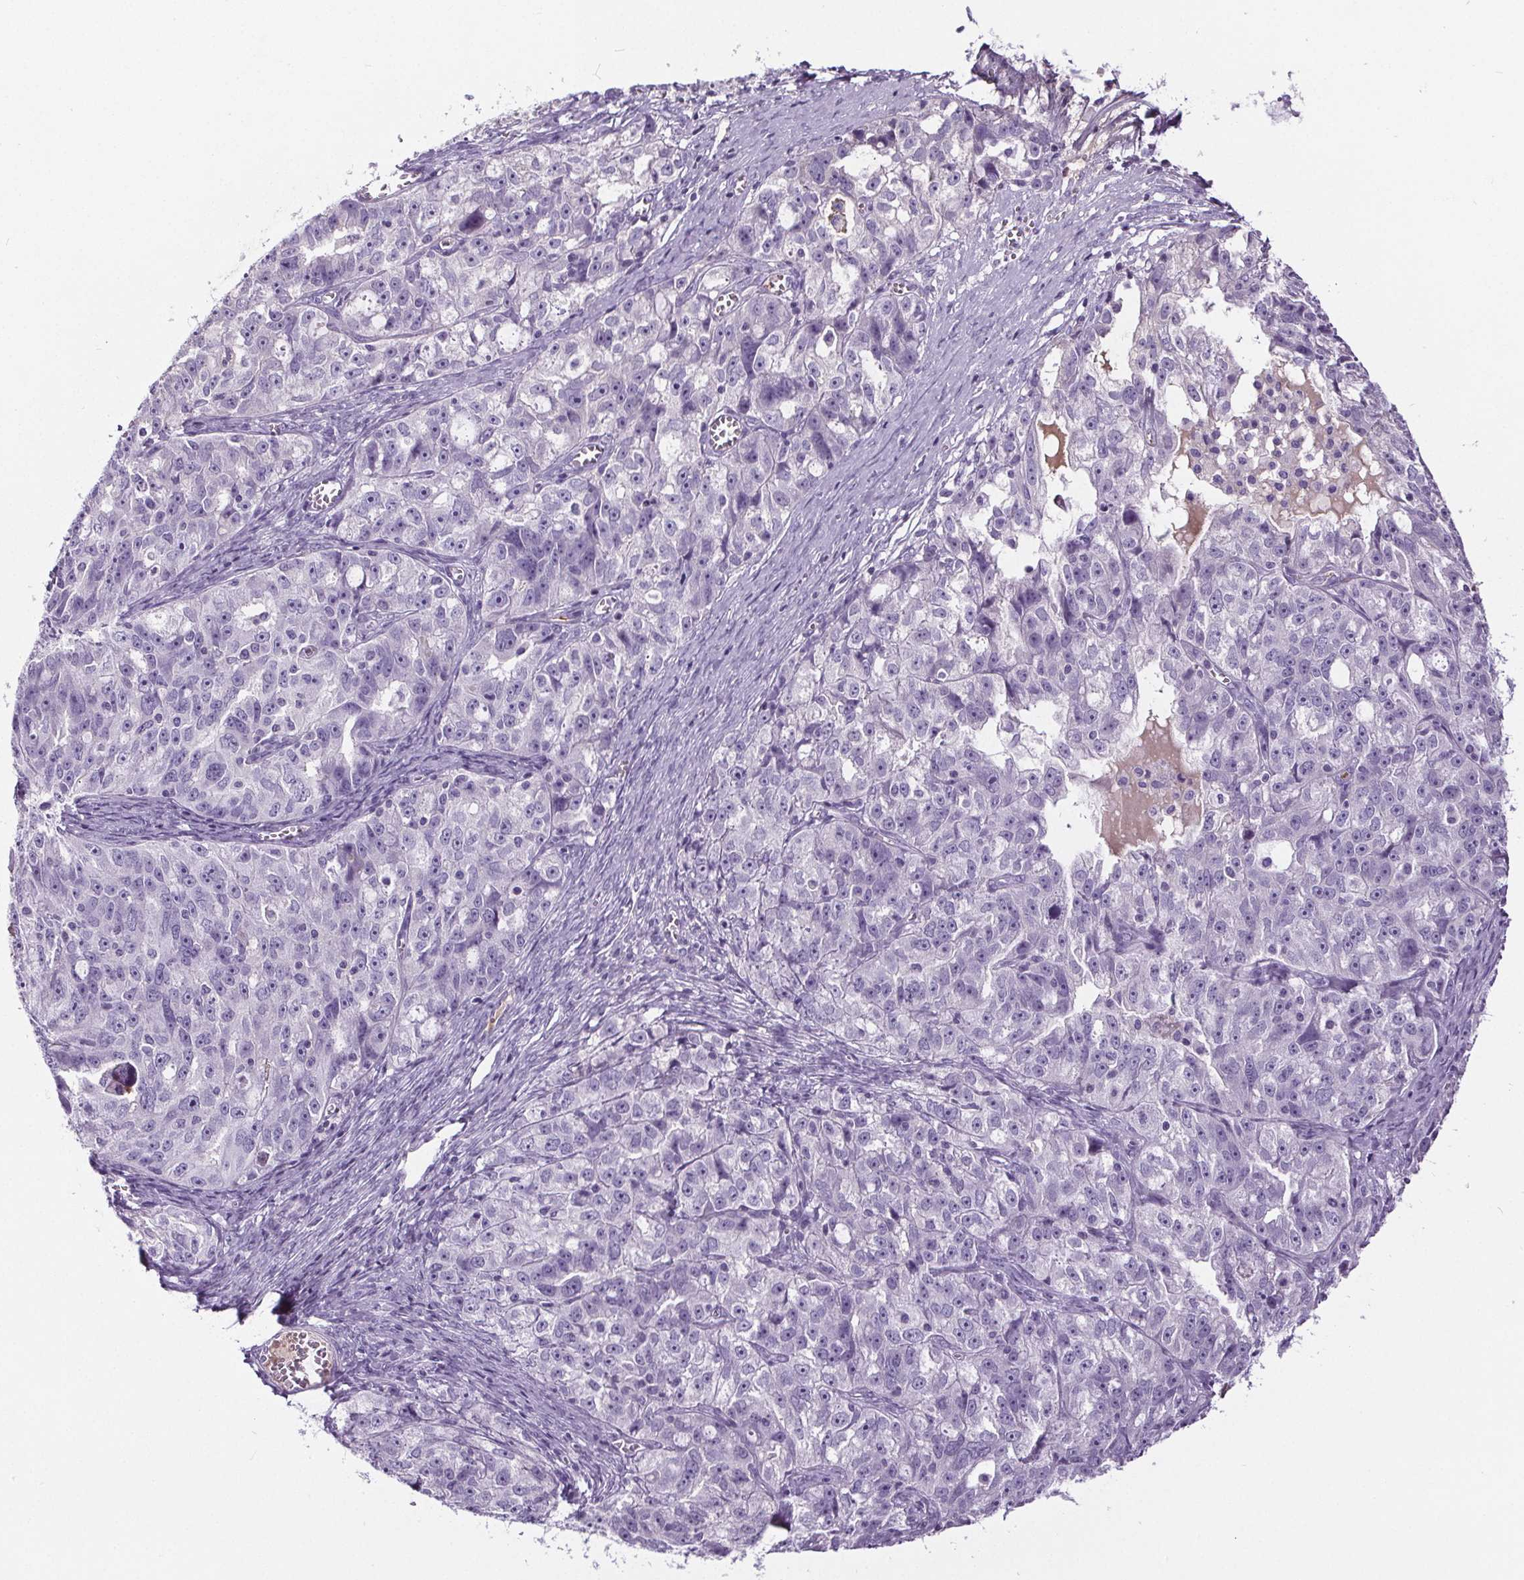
{"staining": {"intensity": "negative", "quantity": "none", "location": "none"}, "tissue": "ovarian cancer", "cell_type": "Tumor cells", "image_type": "cancer", "snomed": [{"axis": "morphology", "description": "Cystadenocarcinoma, serous, NOS"}, {"axis": "topography", "description": "Ovary"}], "caption": "The micrograph shows no significant staining in tumor cells of ovarian cancer (serous cystadenocarcinoma). (Stains: DAB (3,3'-diaminobenzidine) immunohistochemistry (IHC) with hematoxylin counter stain, Microscopy: brightfield microscopy at high magnification).", "gene": "CD5L", "patient": {"sex": "female", "age": 51}}